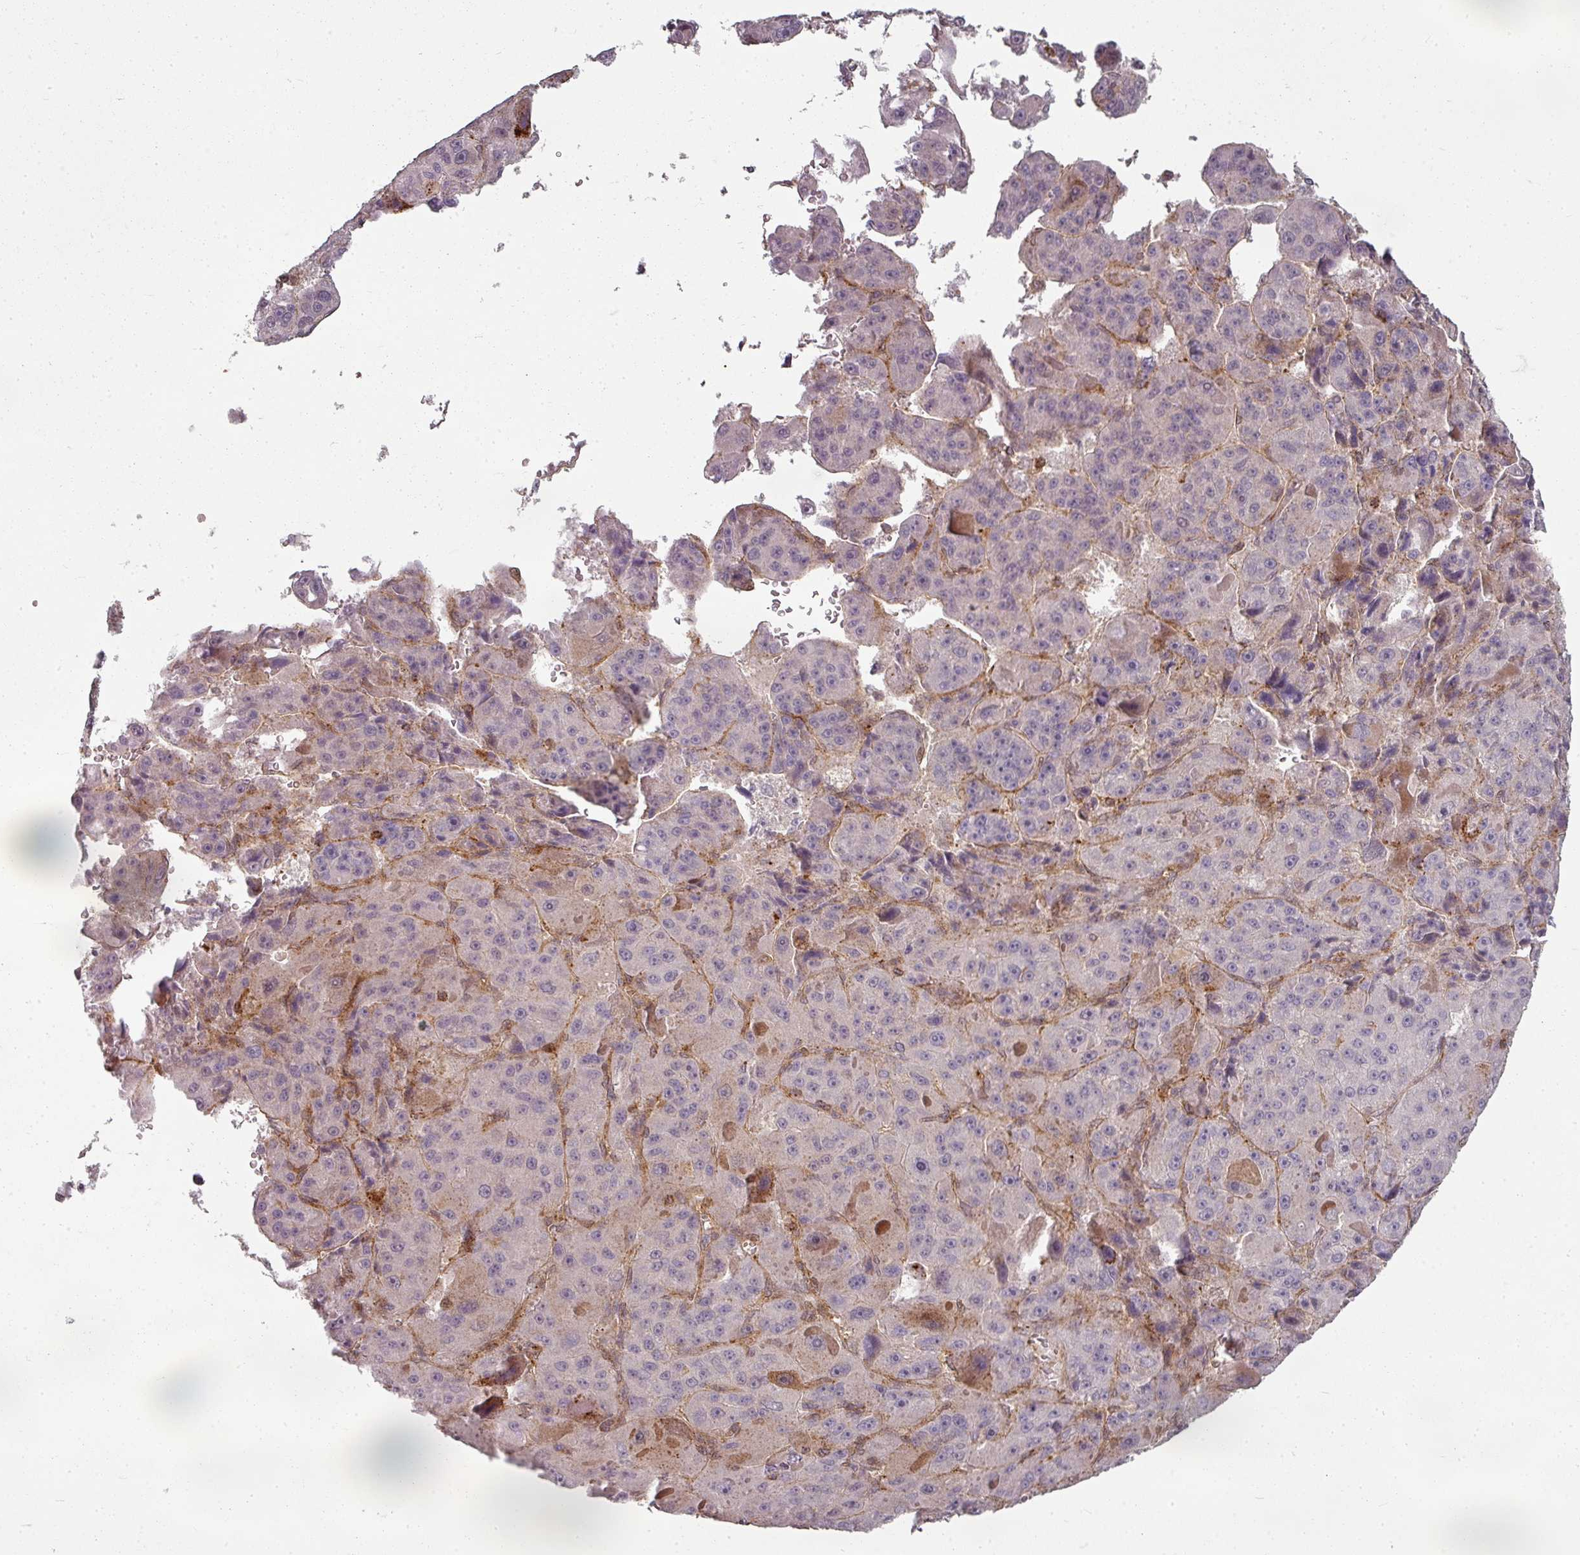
{"staining": {"intensity": "negative", "quantity": "none", "location": "none"}, "tissue": "liver cancer", "cell_type": "Tumor cells", "image_type": "cancer", "snomed": [{"axis": "morphology", "description": "Carcinoma, Hepatocellular, NOS"}, {"axis": "topography", "description": "Liver"}], "caption": "Immunohistochemistry (IHC) histopathology image of neoplastic tissue: human hepatocellular carcinoma (liver) stained with DAB shows no significant protein staining in tumor cells.", "gene": "CLIC1", "patient": {"sex": "male", "age": 76}}